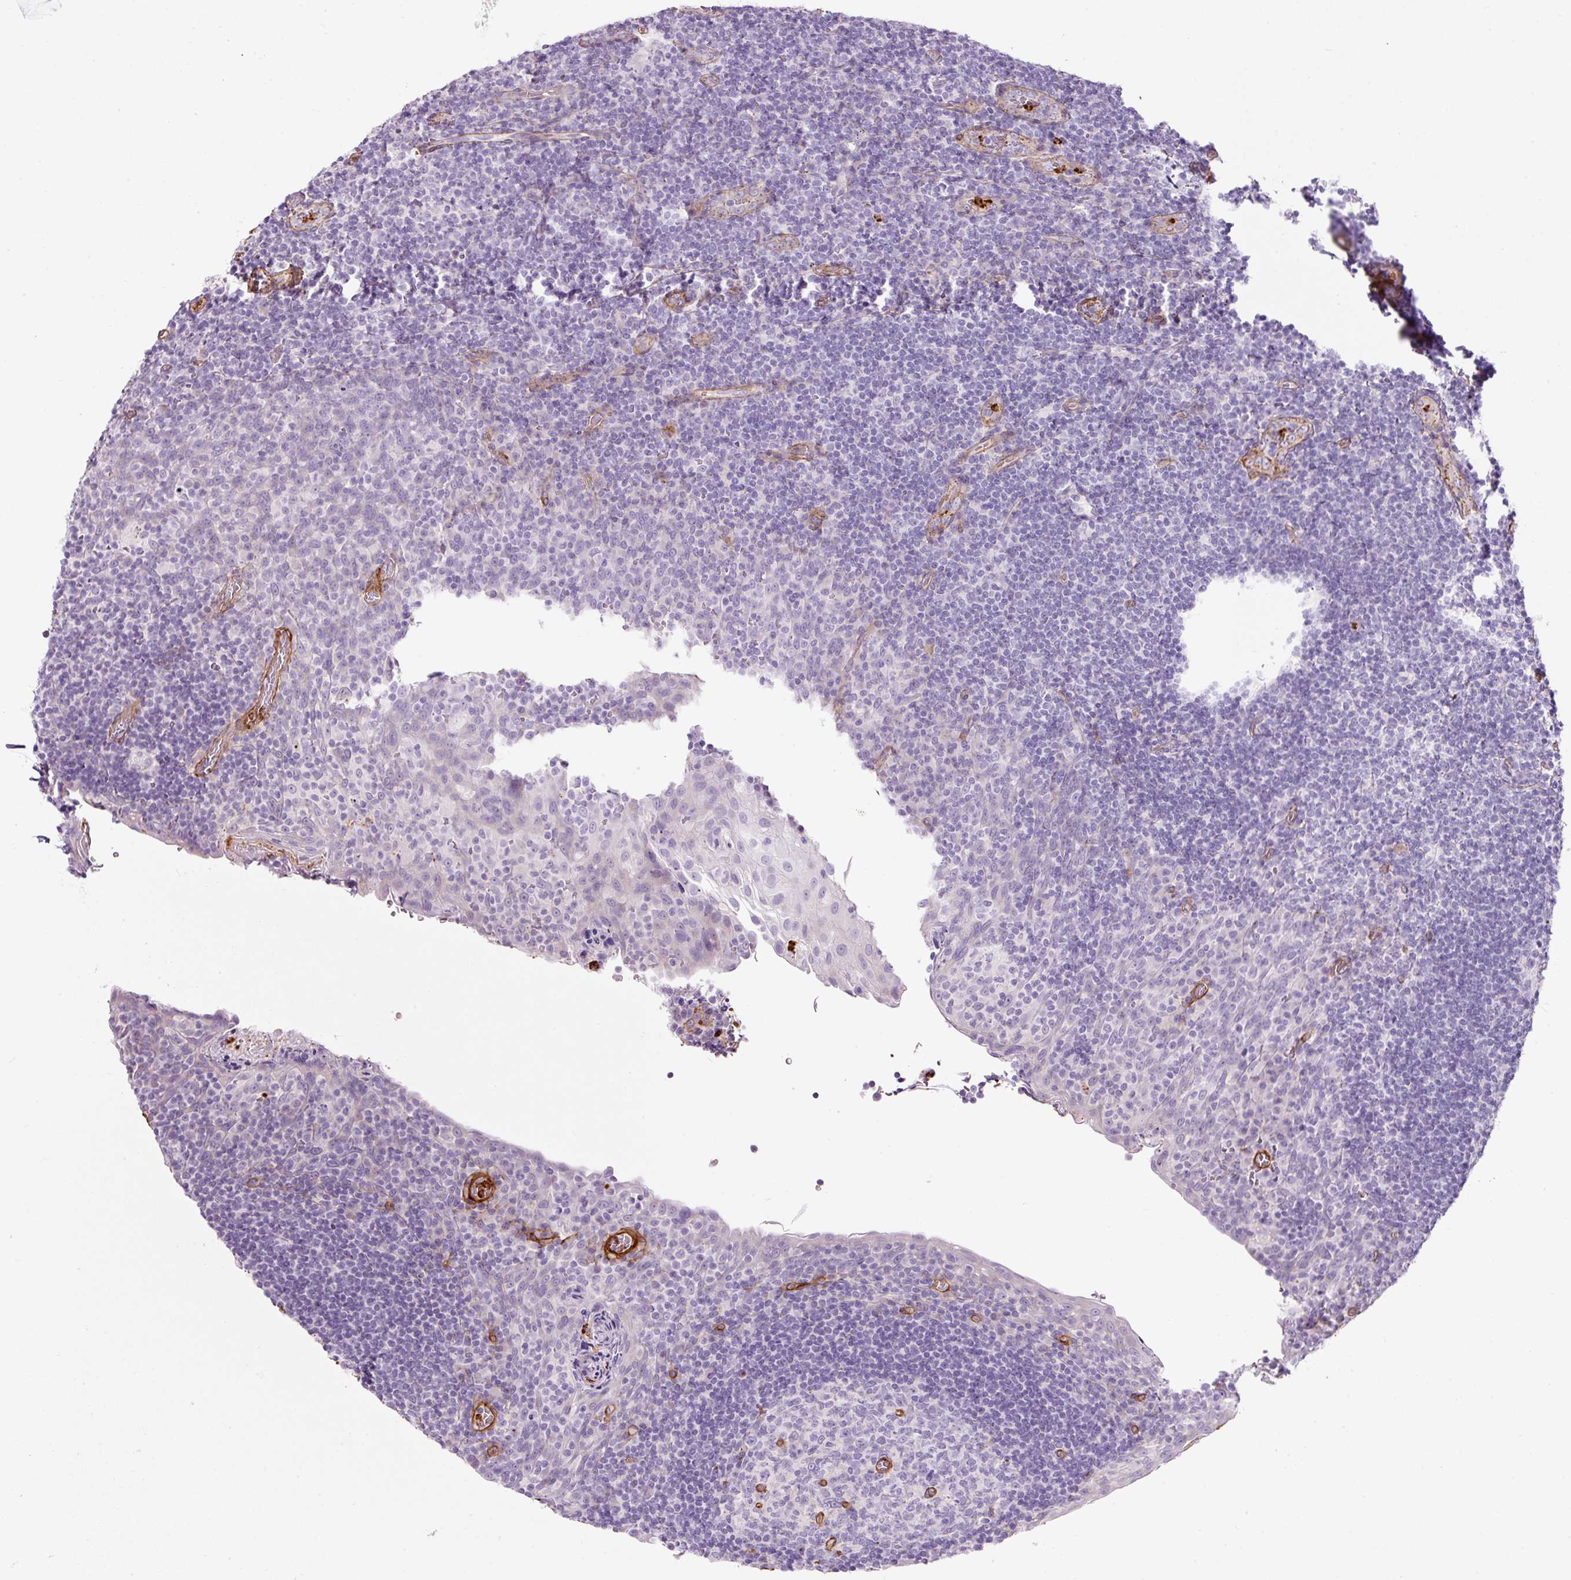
{"staining": {"intensity": "negative", "quantity": "none", "location": "none"}, "tissue": "tonsil", "cell_type": "Germinal center cells", "image_type": "normal", "snomed": [{"axis": "morphology", "description": "Normal tissue, NOS"}, {"axis": "topography", "description": "Tonsil"}], "caption": "Immunohistochemistry histopathology image of normal human tonsil stained for a protein (brown), which reveals no positivity in germinal center cells.", "gene": "LOXL4", "patient": {"sex": "male", "age": 17}}